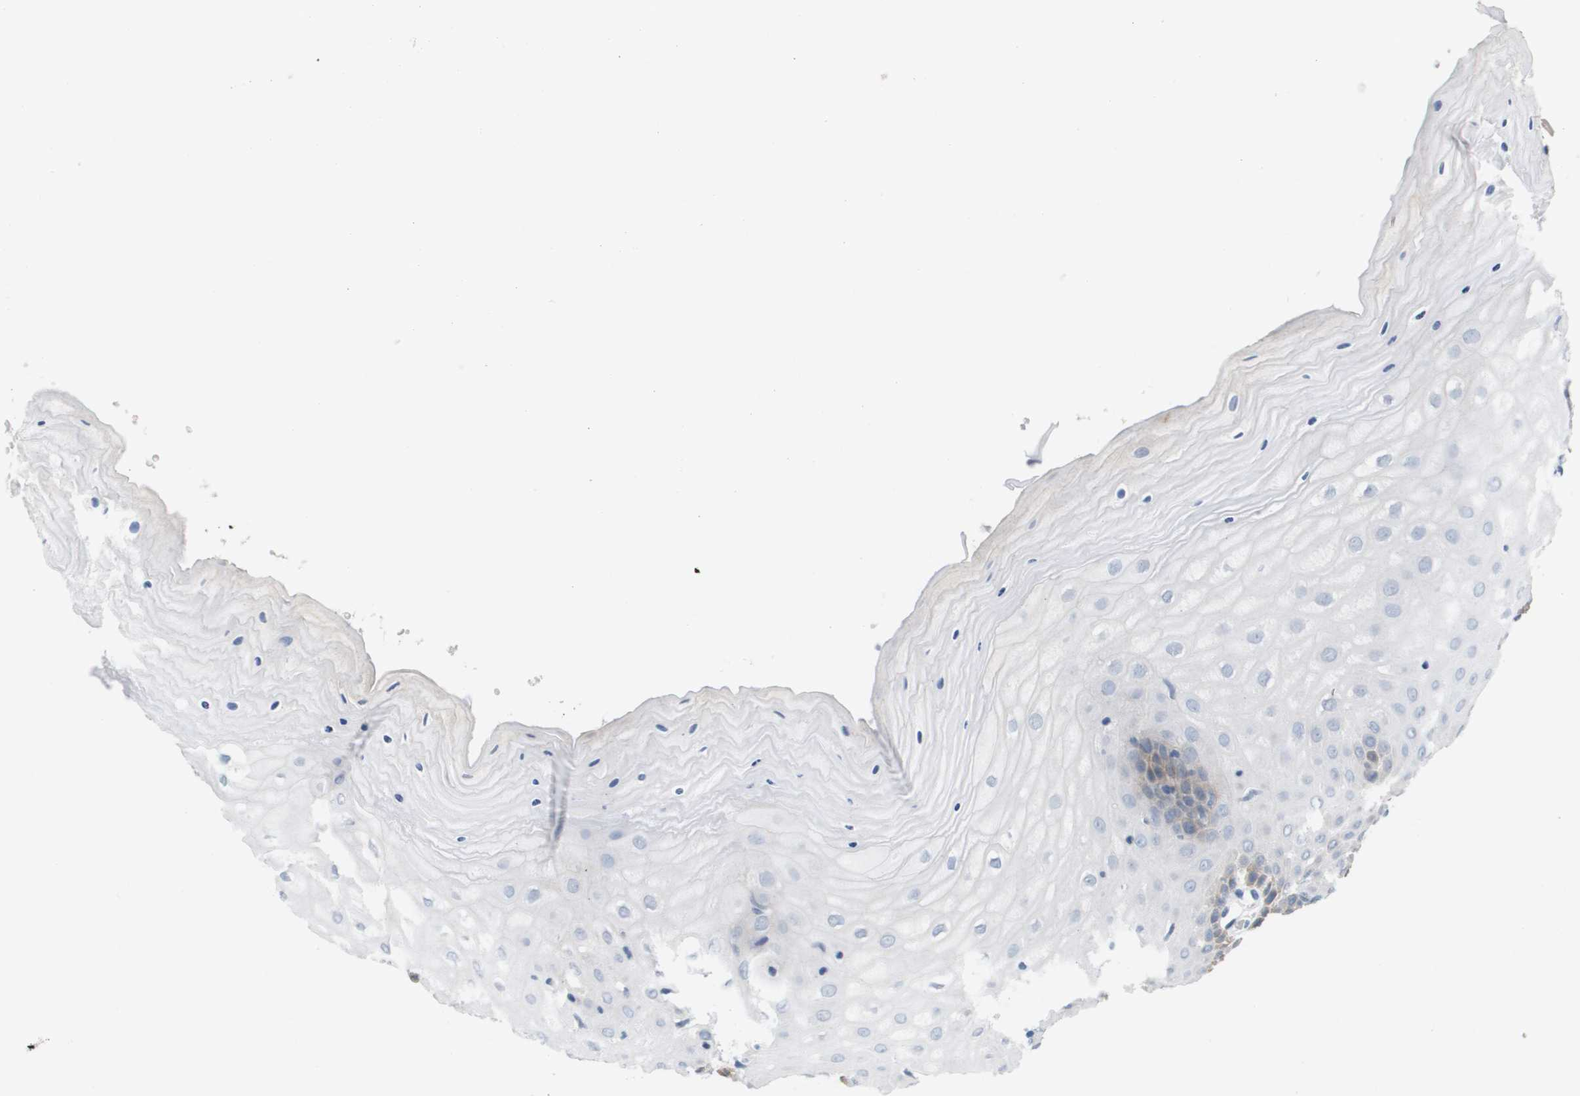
{"staining": {"intensity": "negative", "quantity": "none", "location": "none"}, "tissue": "cervix", "cell_type": "Glandular cells", "image_type": "normal", "snomed": [{"axis": "morphology", "description": "Normal tissue, NOS"}, {"axis": "topography", "description": "Cervix"}], "caption": "Micrograph shows no significant protein expression in glandular cells of benign cervix. (IHC, brightfield microscopy, high magnification).", "gene": "ANGPT2", "patient": {"sex": "female", "age": 55}}